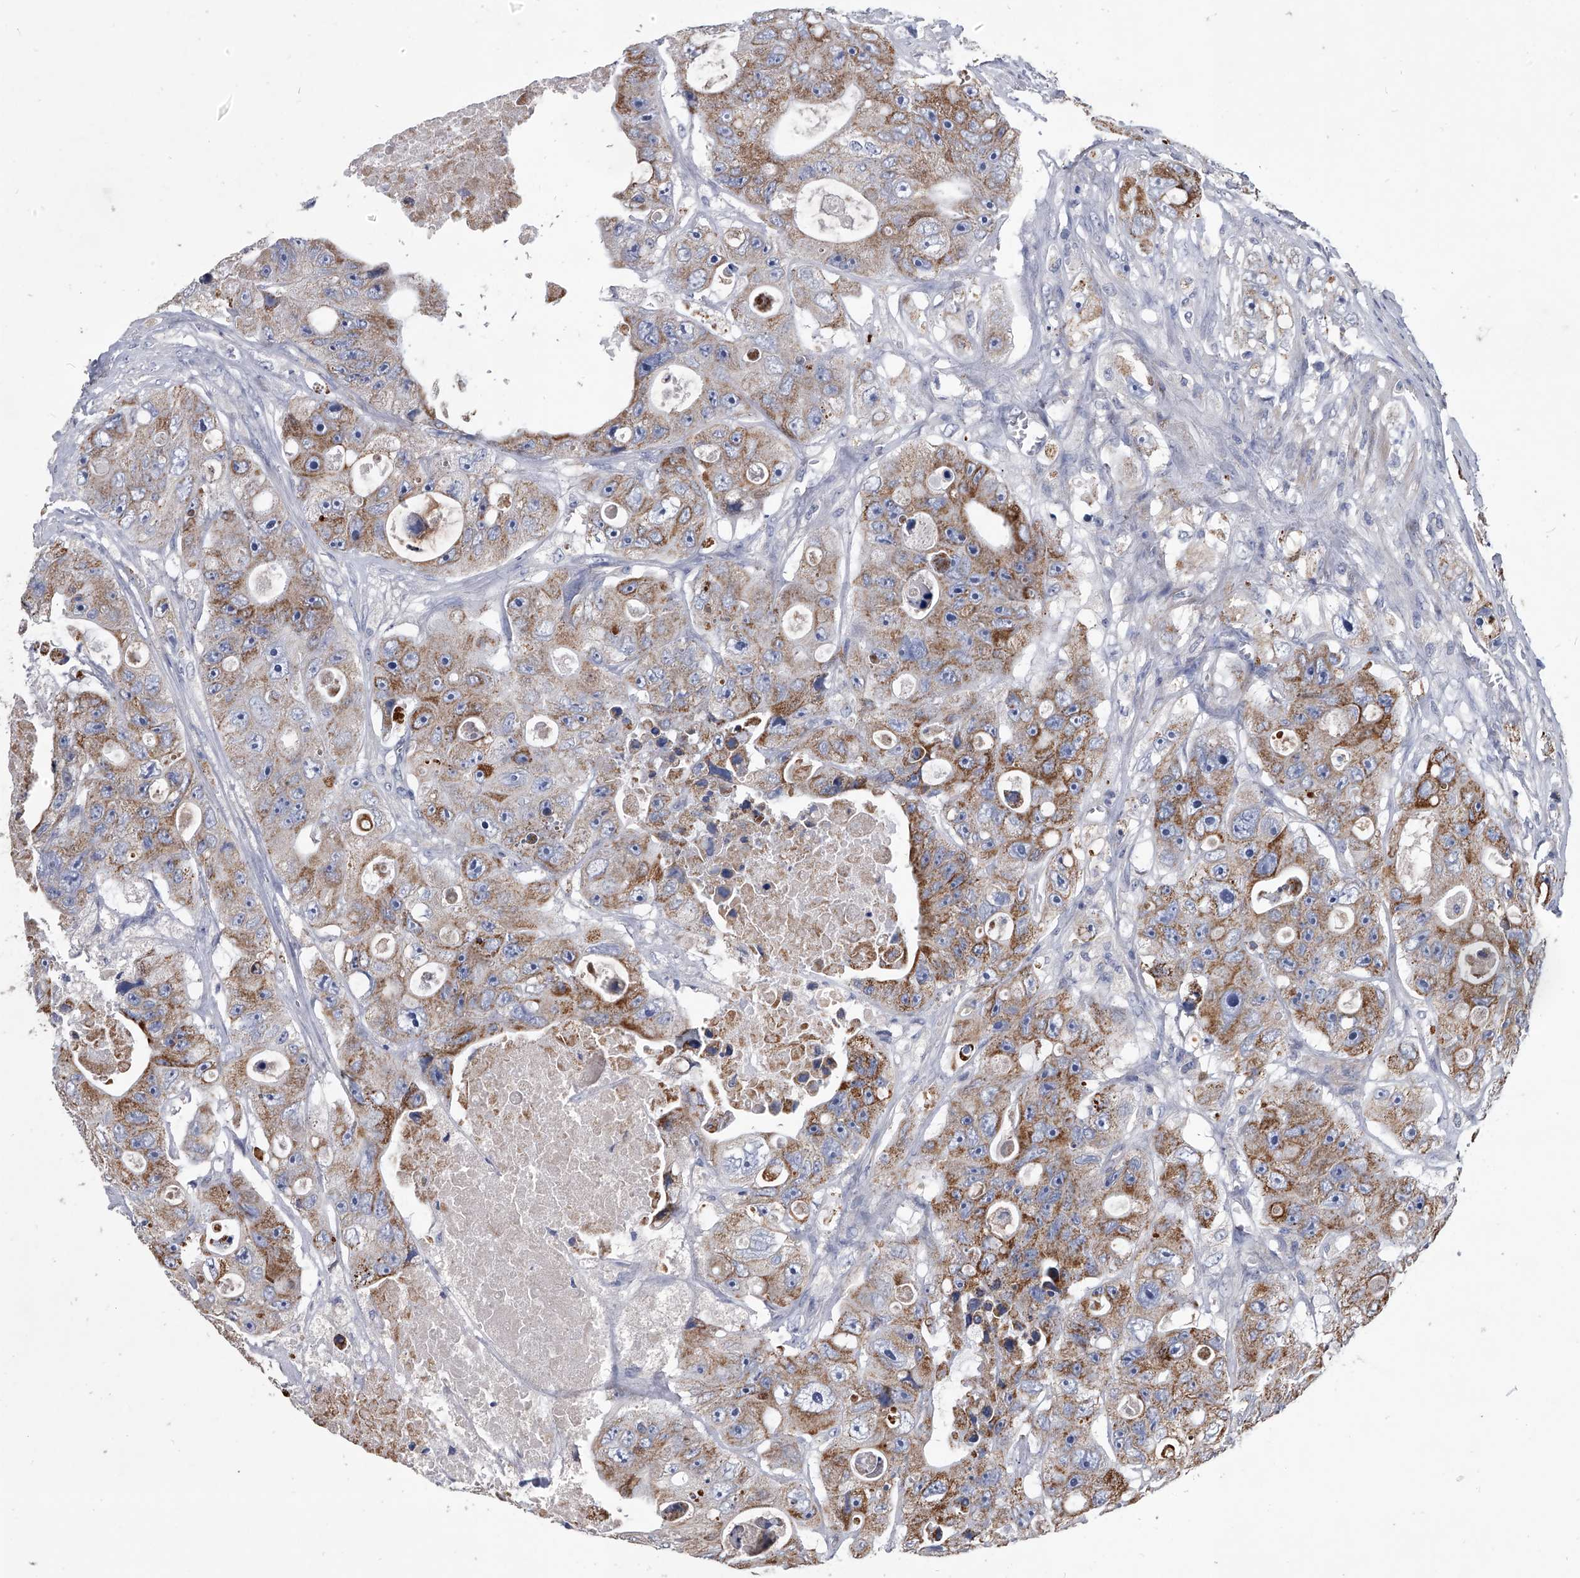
{"staining": {"intensity": "moderate", "quantity": ">75%", "location": "cytoplasmic/membranous"}, "tissue": "colorectal cancer", "cell_type": "Tumor cells", "image_type": "cancer", "snomed": [{"axis": "morphology", "description": "Adenocarcinoma, NOS"}, {"axis": "topography", "description": "Colon"}], "caption": "Immunohistochemical staining of human colorectal adenocarcinoma demonstrates moderate cytoplasmic/membranous protein positivity in about >75% of tumor cells.", "gene": "NRP1", "patient": {"sex": "female", "age": 46}}